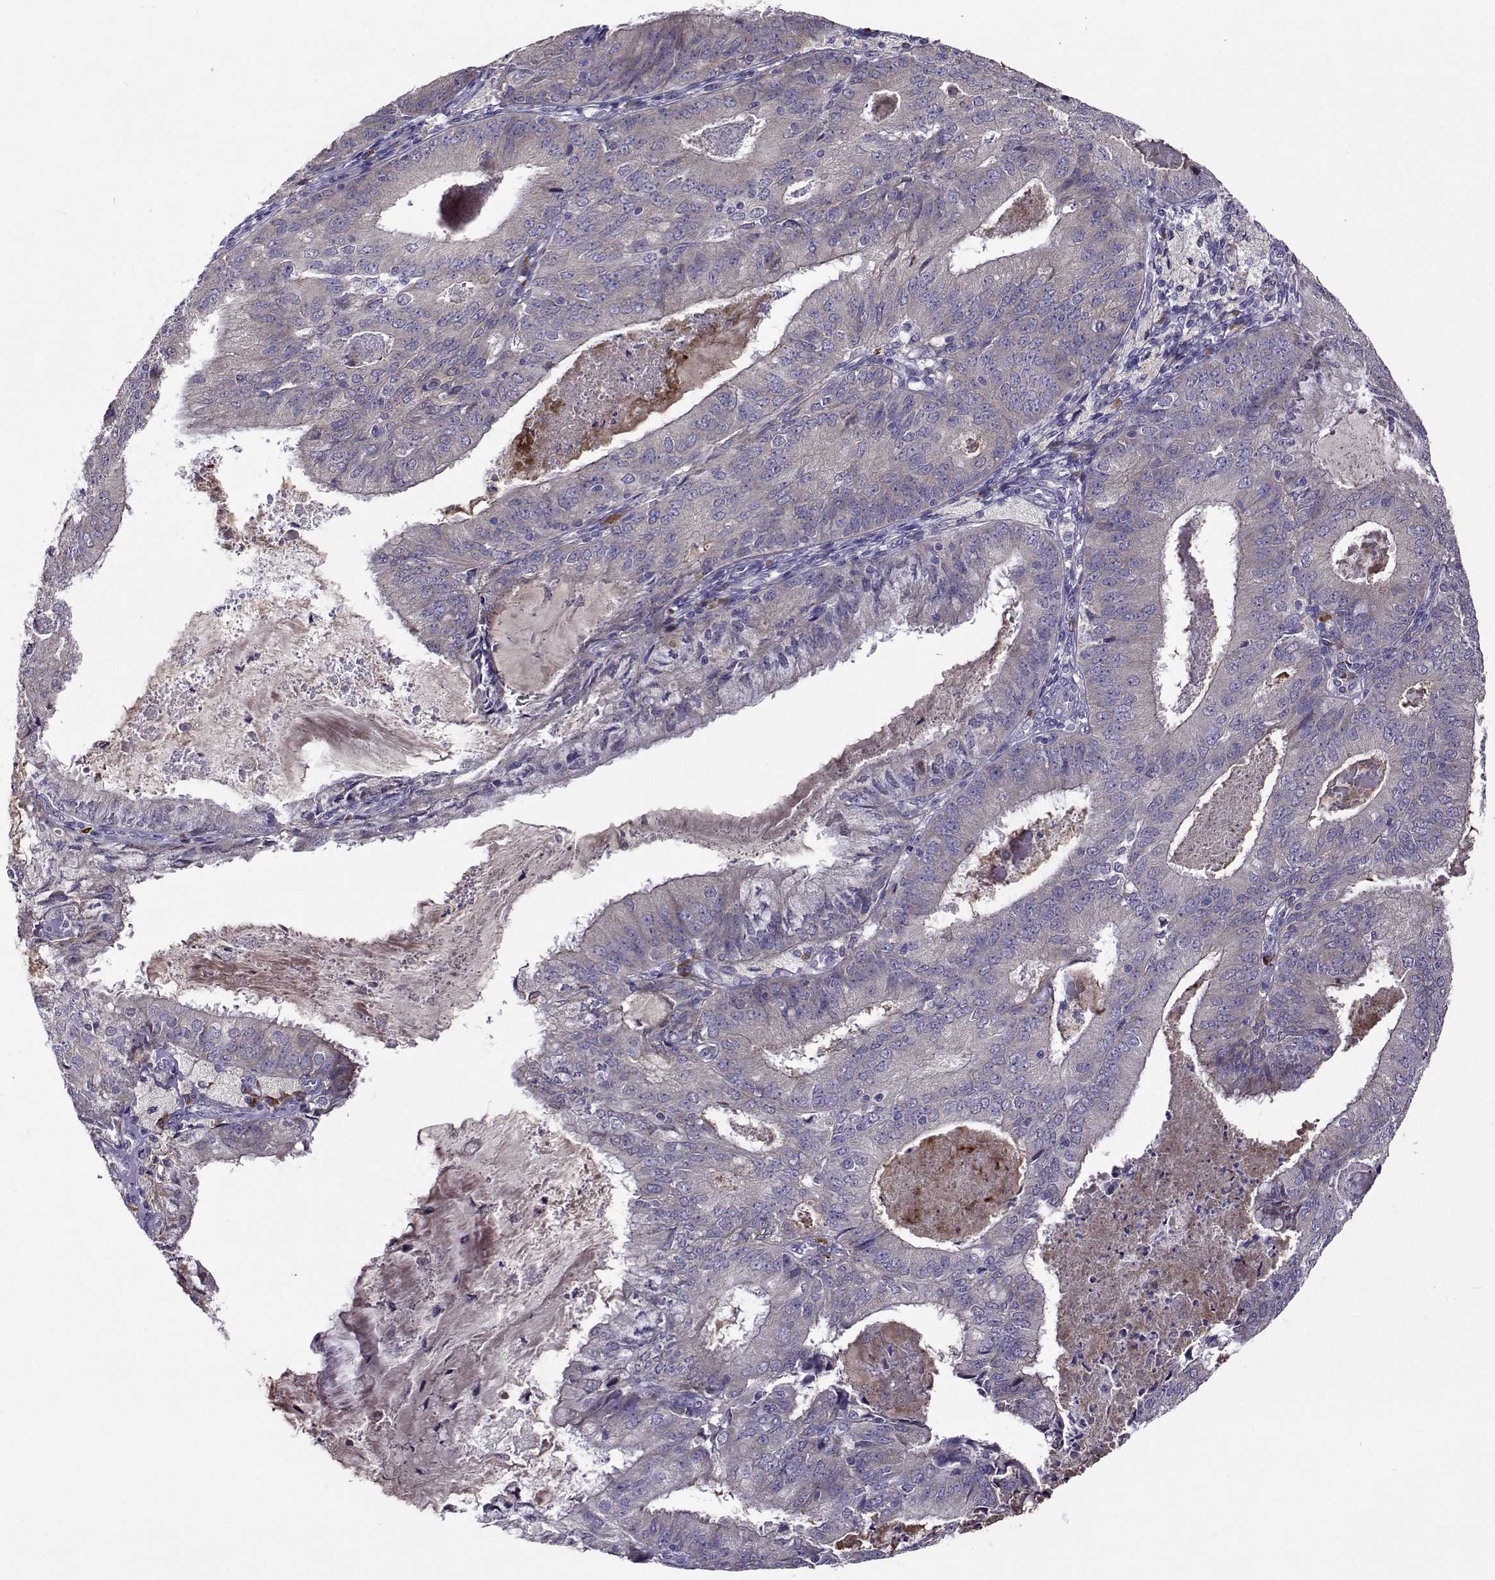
{"staining": {"intensity": "negative", "quantity": "none", "location": "none"}, "tissue": "endometrial cancer", "cell_type": "Tumor cells", "image_type": "cancer", "snomed": [{"axis": "morphology", "description": "Adenocarcinoma, NOS"}, {"axis": "topography", "description": "Endometrium"}], "caption": "This image is of endometrial adenocarcinoma stained with immunohistochemistry to label a protein in brown with the nuclei are counter-stained blue. There is no positivity in tumor cells.", "gene": "TARBP2", "patient": {"sex": "female", "age": 57}}